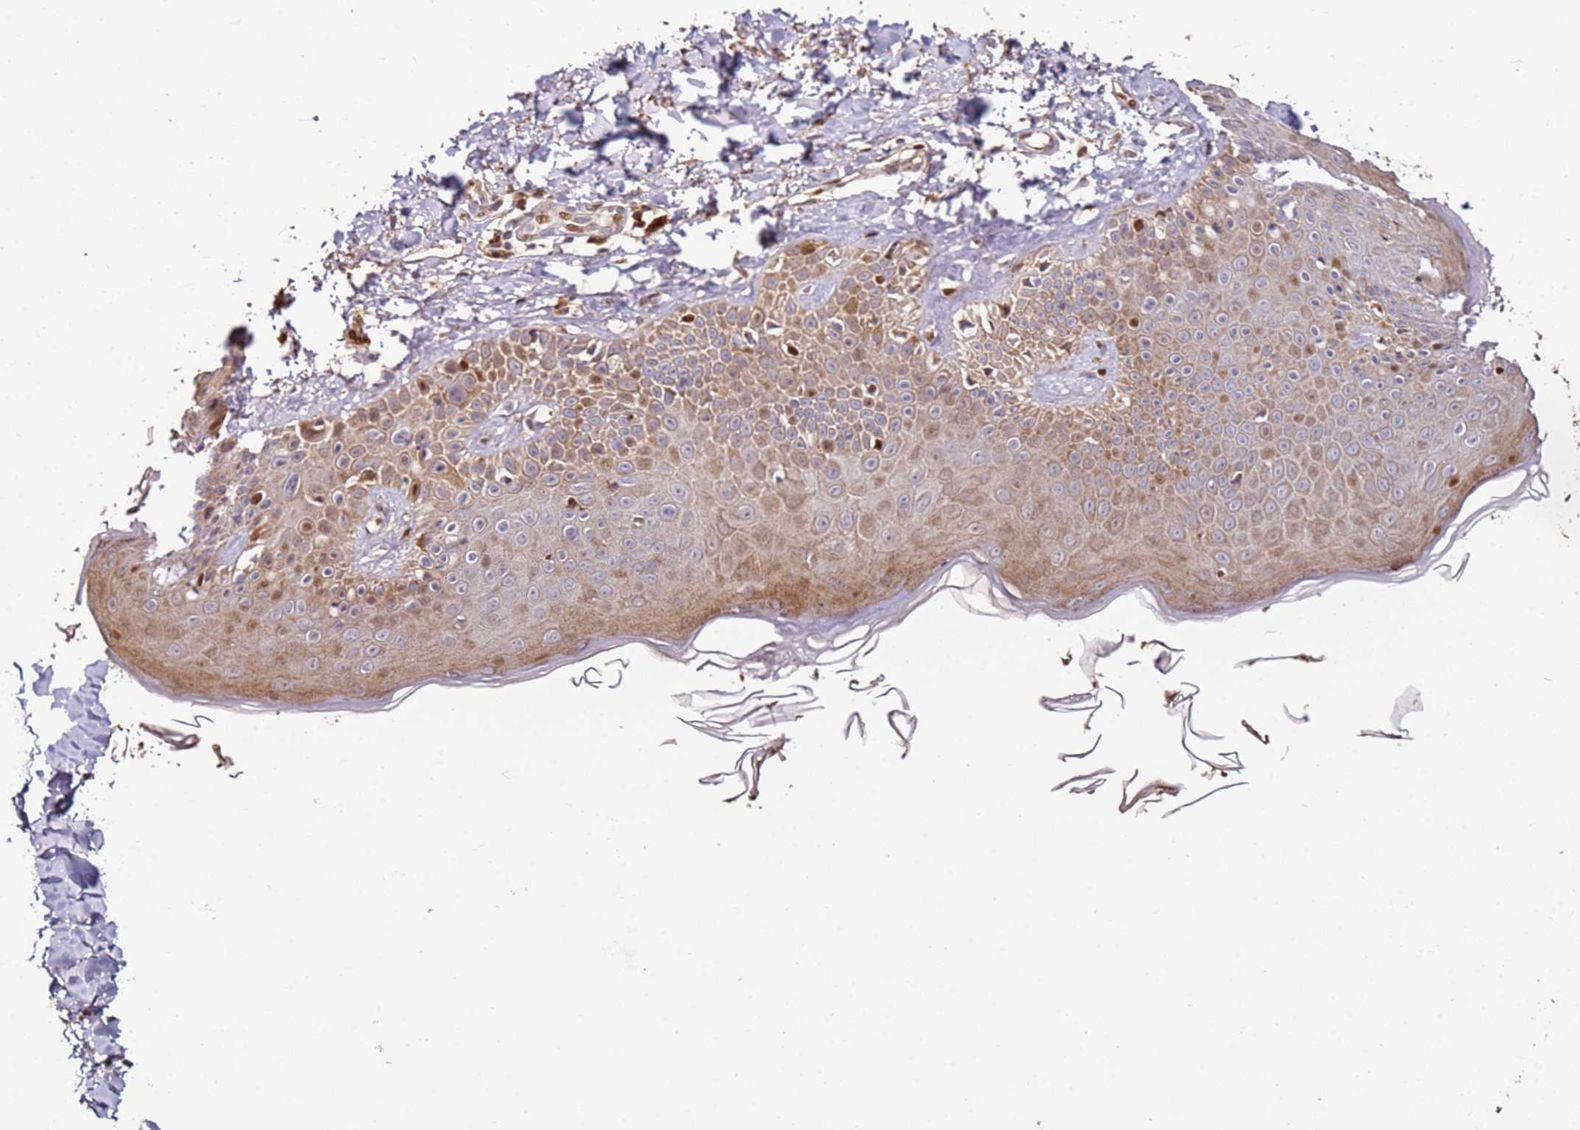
{"staining": {"intensity": "moderate", "quantity": ">75%", "location": "cytoplasmic/membranous,nuclear"}, "tissue": "skin", "cell_type": "Fibroblasts", "image_type": "normal", "snomed": [{"axis": "morphology", "description": "Normal tissue, NOS"}, {"axis": "topography", "description": "Skin"}], "caption": "Immunohistochemistry (IHC) (DAB) staining of benign skin reveals moderate cytoplasmic/membranous,nuclear protein staining in approximately >75% of fibroblasts. The staining was performed using DAB to visualize the protein expression in brown, while the nuclei were stained in blue with hematoxylin (Magnification: 20x).", "gene": "RHBDL1", "patient": {"sex": "male", "age": 52}}